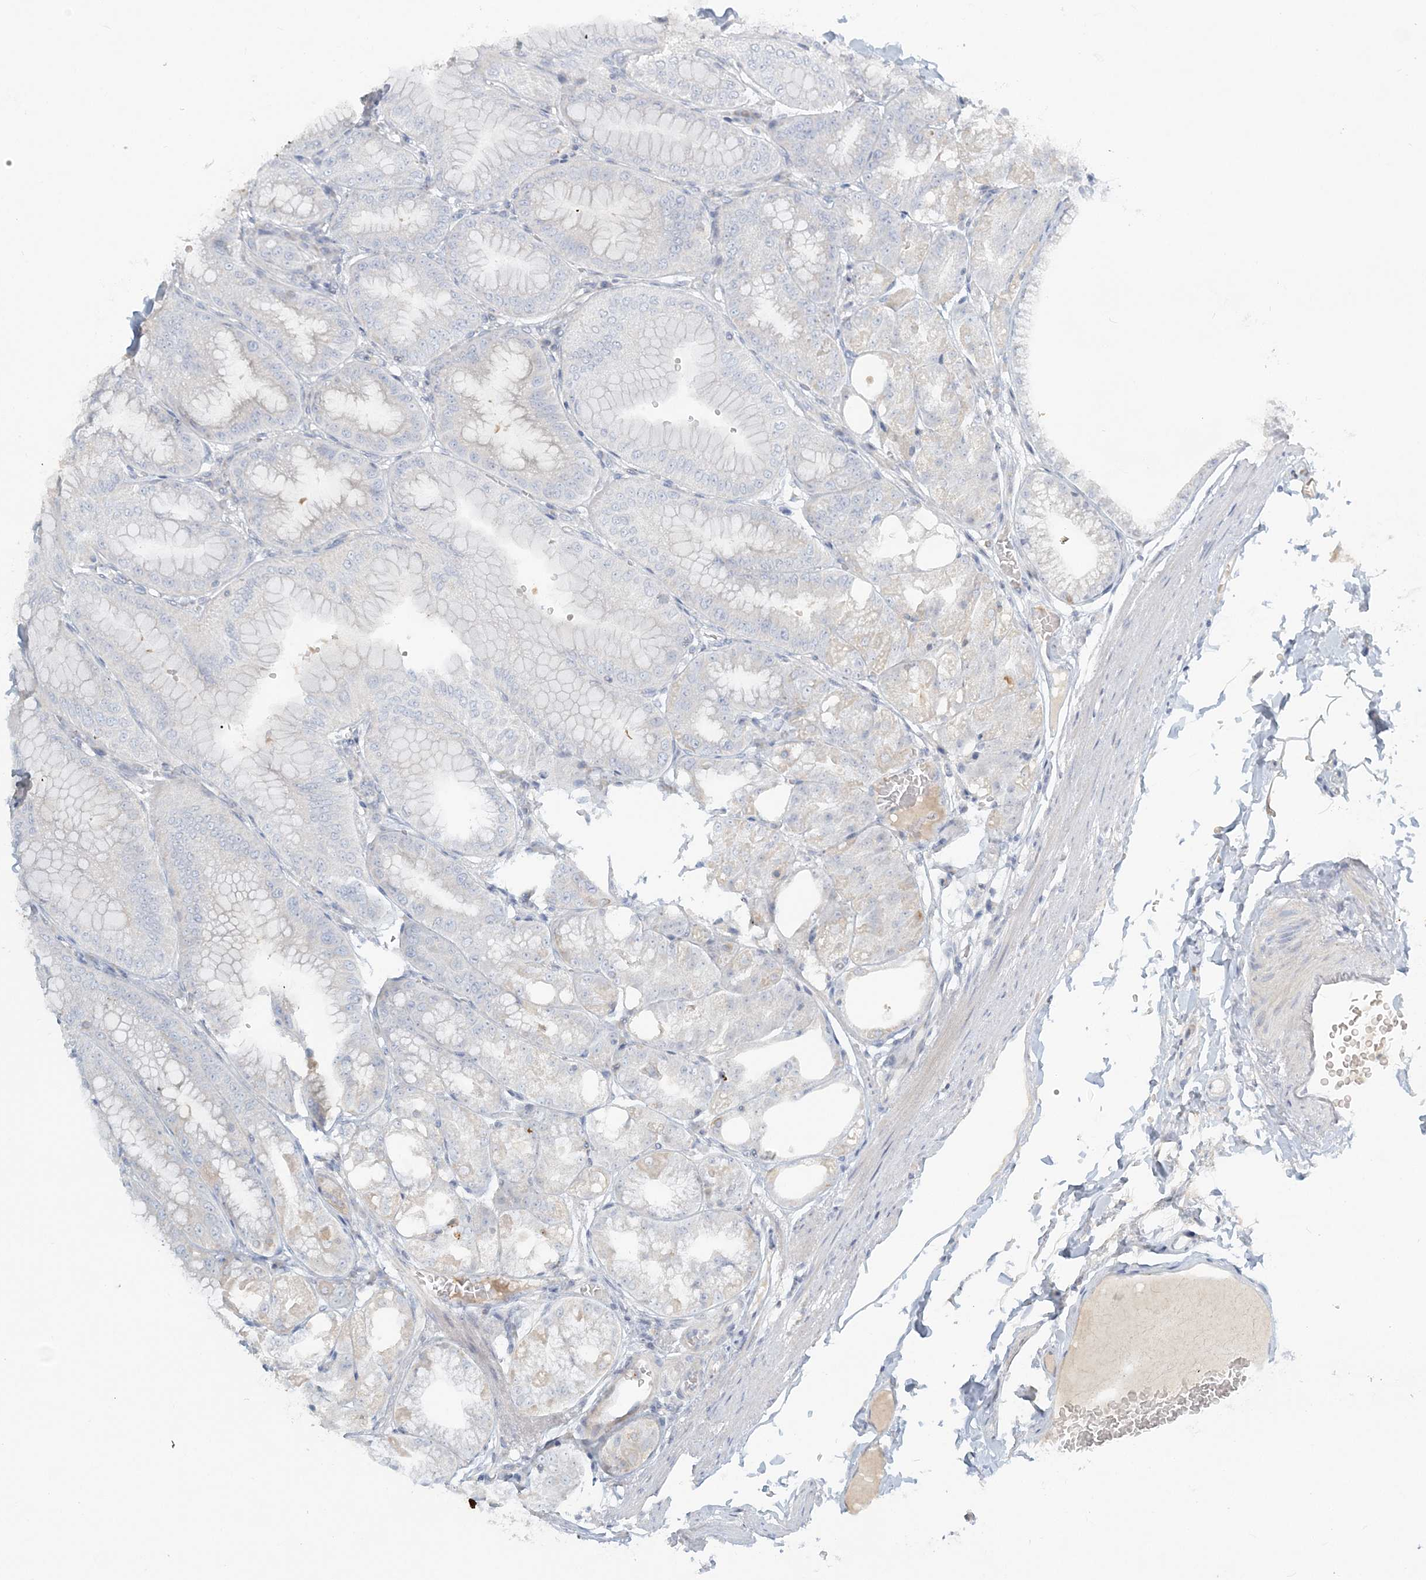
{"staining": {"intensity": "weak", "quantity": "<25%", "location": "cytoplasmic/membranous"}, "tissue": "stomach", "cell_type": "Glandular cells", "image_type": "normal", "snomed": [{"axis": "morphology", "description": "Normal tissue, NOS"}, {"axis": "topography", "description": "Stomach, lower"}], "caption": "A photomicrograph of stomach stained for a protein displays no brown staining in glandular cells. The staining is performed using DAB brown chromogen with nuclei counter-stained in using hematoxylin.", "gene": "NAA11", "patient": {"sex": "male", "age": 71}}